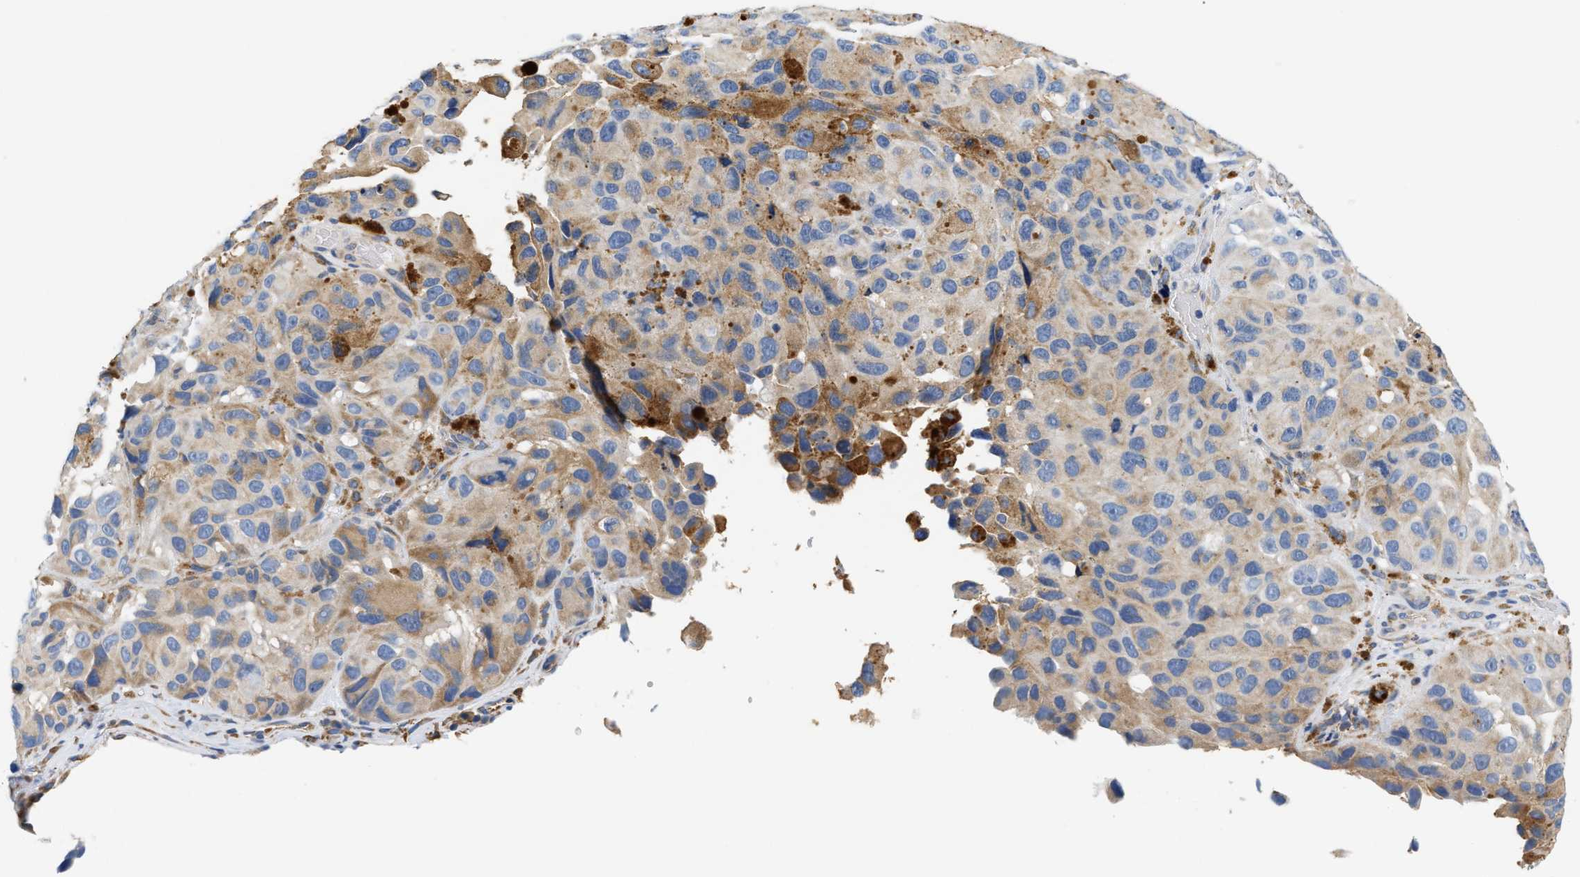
{"staining": {"intensity": "weak", "quantity": "<25%", "location": "cytoplasmic/membranous"}, "tissue": "melanoma", "cell_type": "Tumor cells", "image_type": "cancer", "snomed": [{"axis": "morphology", "description": "Malignant melanoma, NOS"}, {"axis": "topography", "description": "Skin"}], "caption": "Tumor cells show no significant positivity in malignant melanoma.", "gene": "HDHD3", "patient": {"sex": "female", "age": 73}}